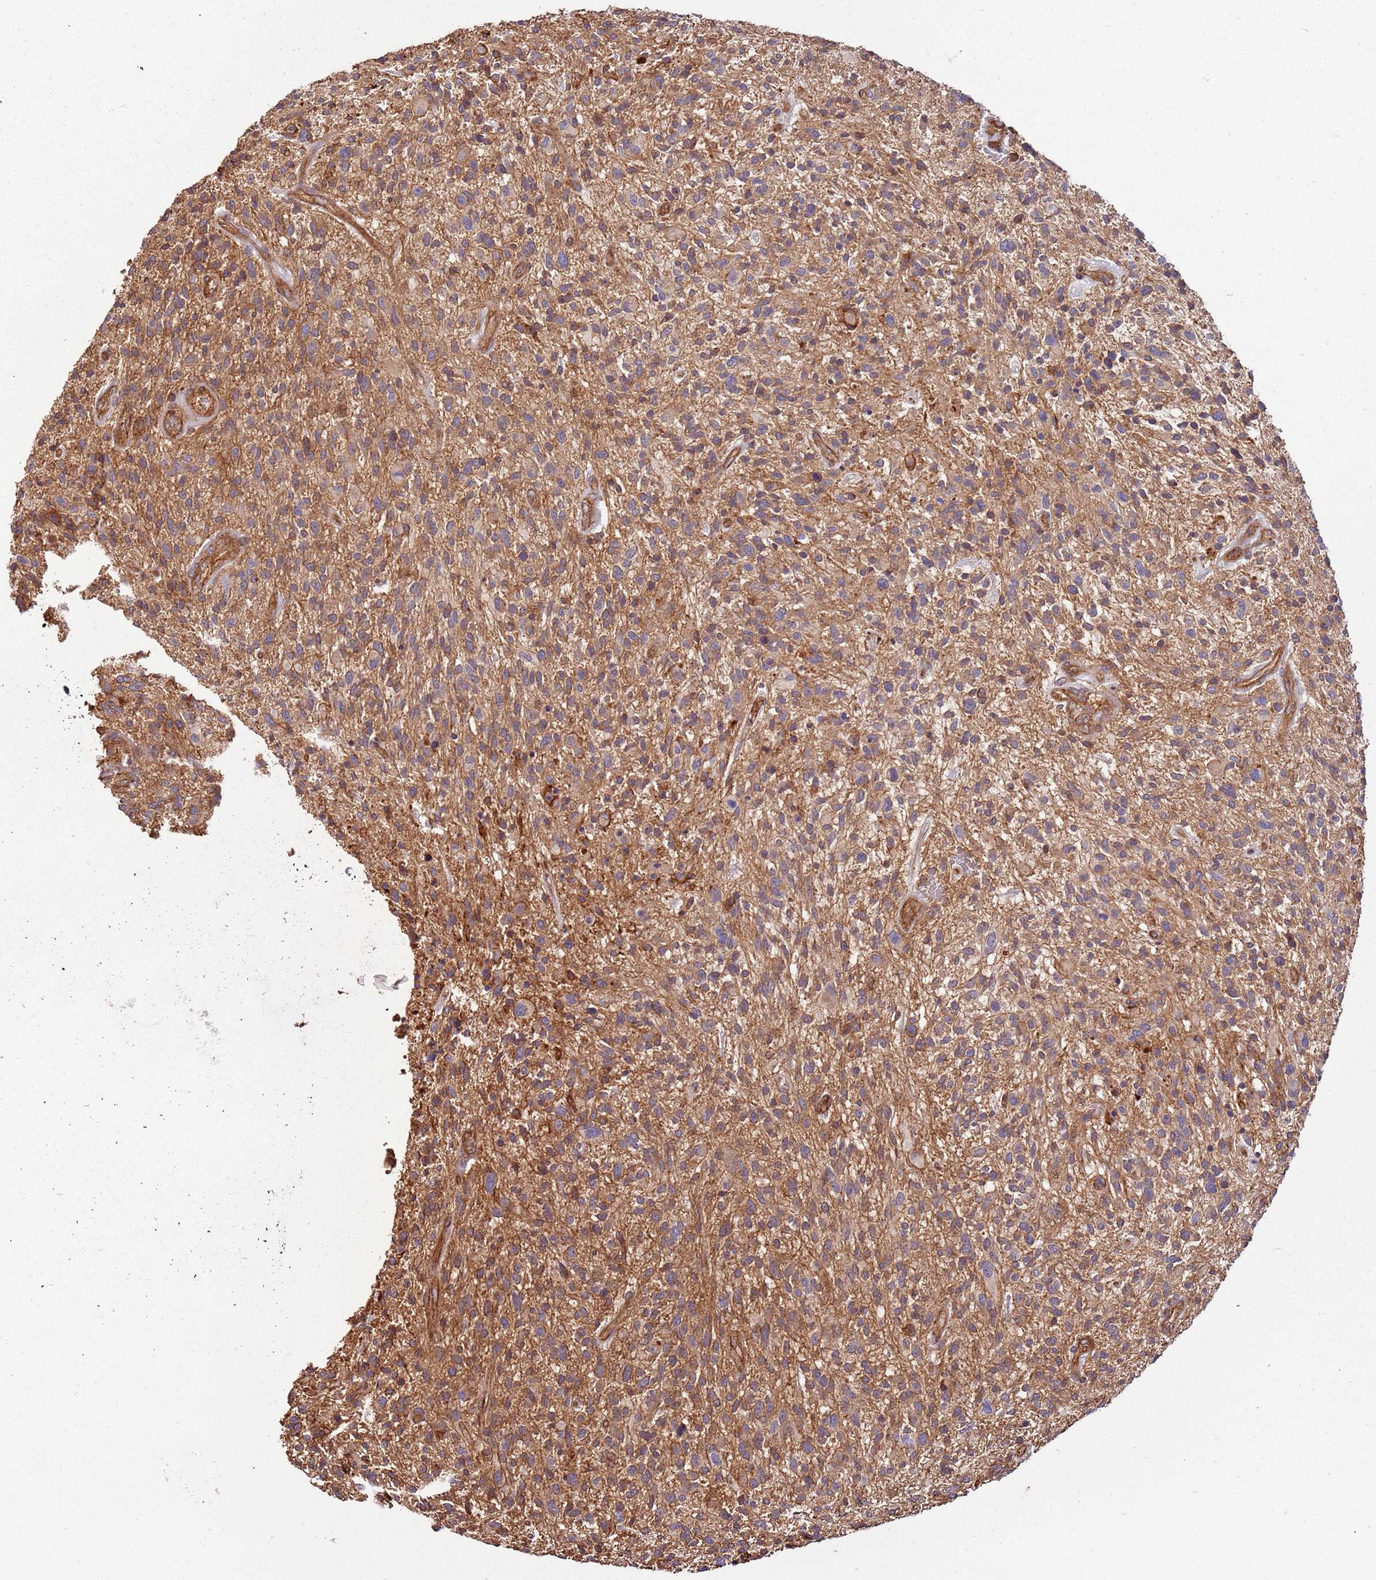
{"staining": {"intensity": "moderate", "quantity": ">75%", "location": "cytoplasmic/membranous"}, "tissue": "glioma", "cell_type": "Tumor cells", "image_type": "cancer", "snomed": [{"axis": "morphology", "description": "Glioma, malignant, High grade"}, {"axis": "topography", "description": "Brain"}], "caption": "A histopathology image of glioma stained for a protein shows moderate cytoplasmic/membranous brown staining in tumor cells.", "gene": "ACVR2A", "patient": {"sex": "male", "age": 47}}